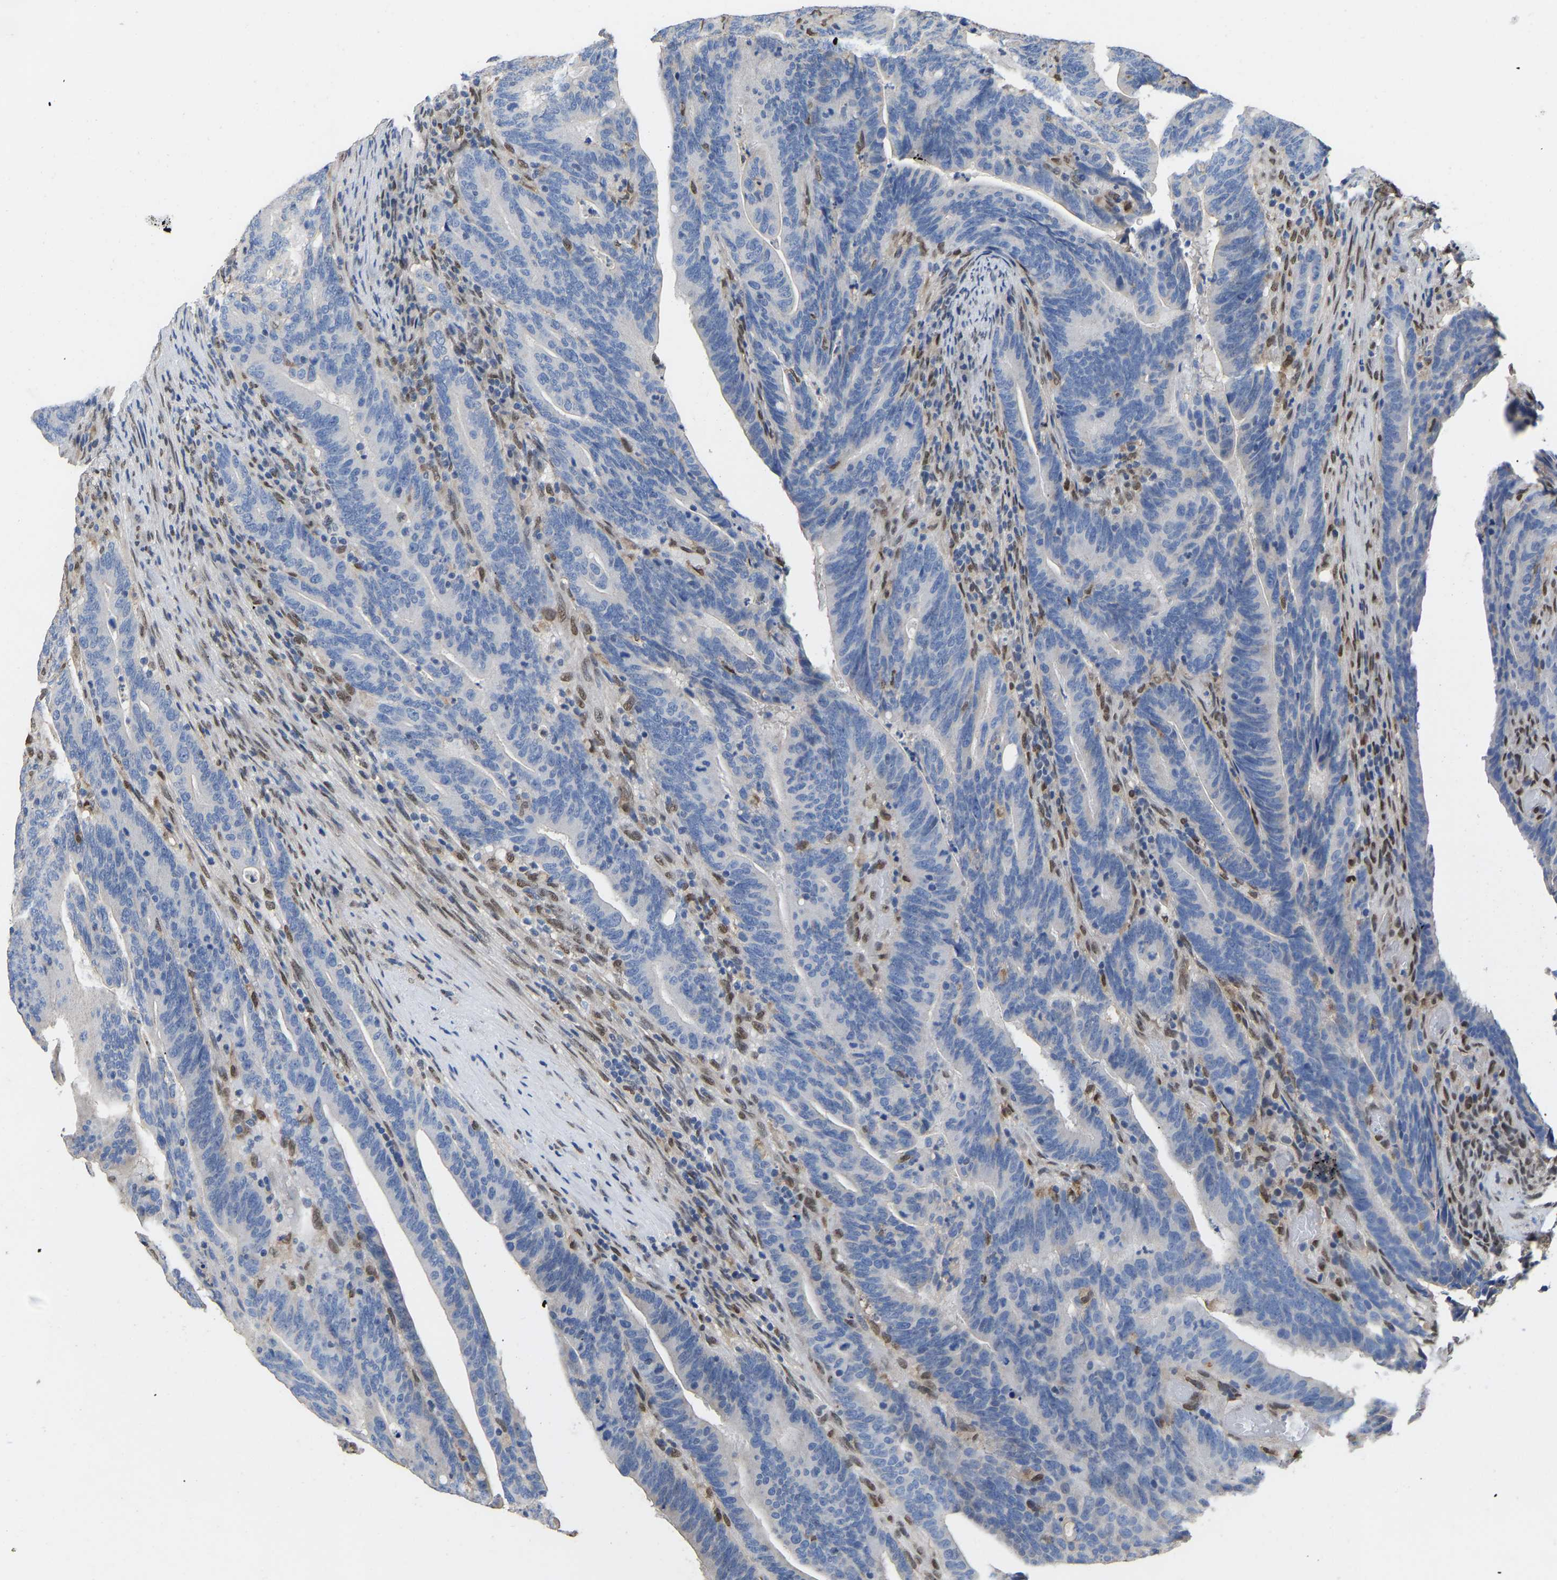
{"staining": {"intensity": "negative", "quantity": "none", "location": "none"}, "tissue": "colorectal cancer", "cell_type": "Tumor cells", "image_type": "cancer", "snomed": [{"axis": "morphology", "description": "Adenocarcinoma, NOS"}, {"axis": "topography", "description": "Colon"}], "caption": "Immunohistochemical staining of adenocarcinoma (colorectal) reveals no significant staining in tumor cells. (Brightfield microscopy of DAB (3,3'-diaminobenzidine) immunohistochemistry at high magnification).", "gene": "QKI", "patient": {"sex": "female", "age": 66}}